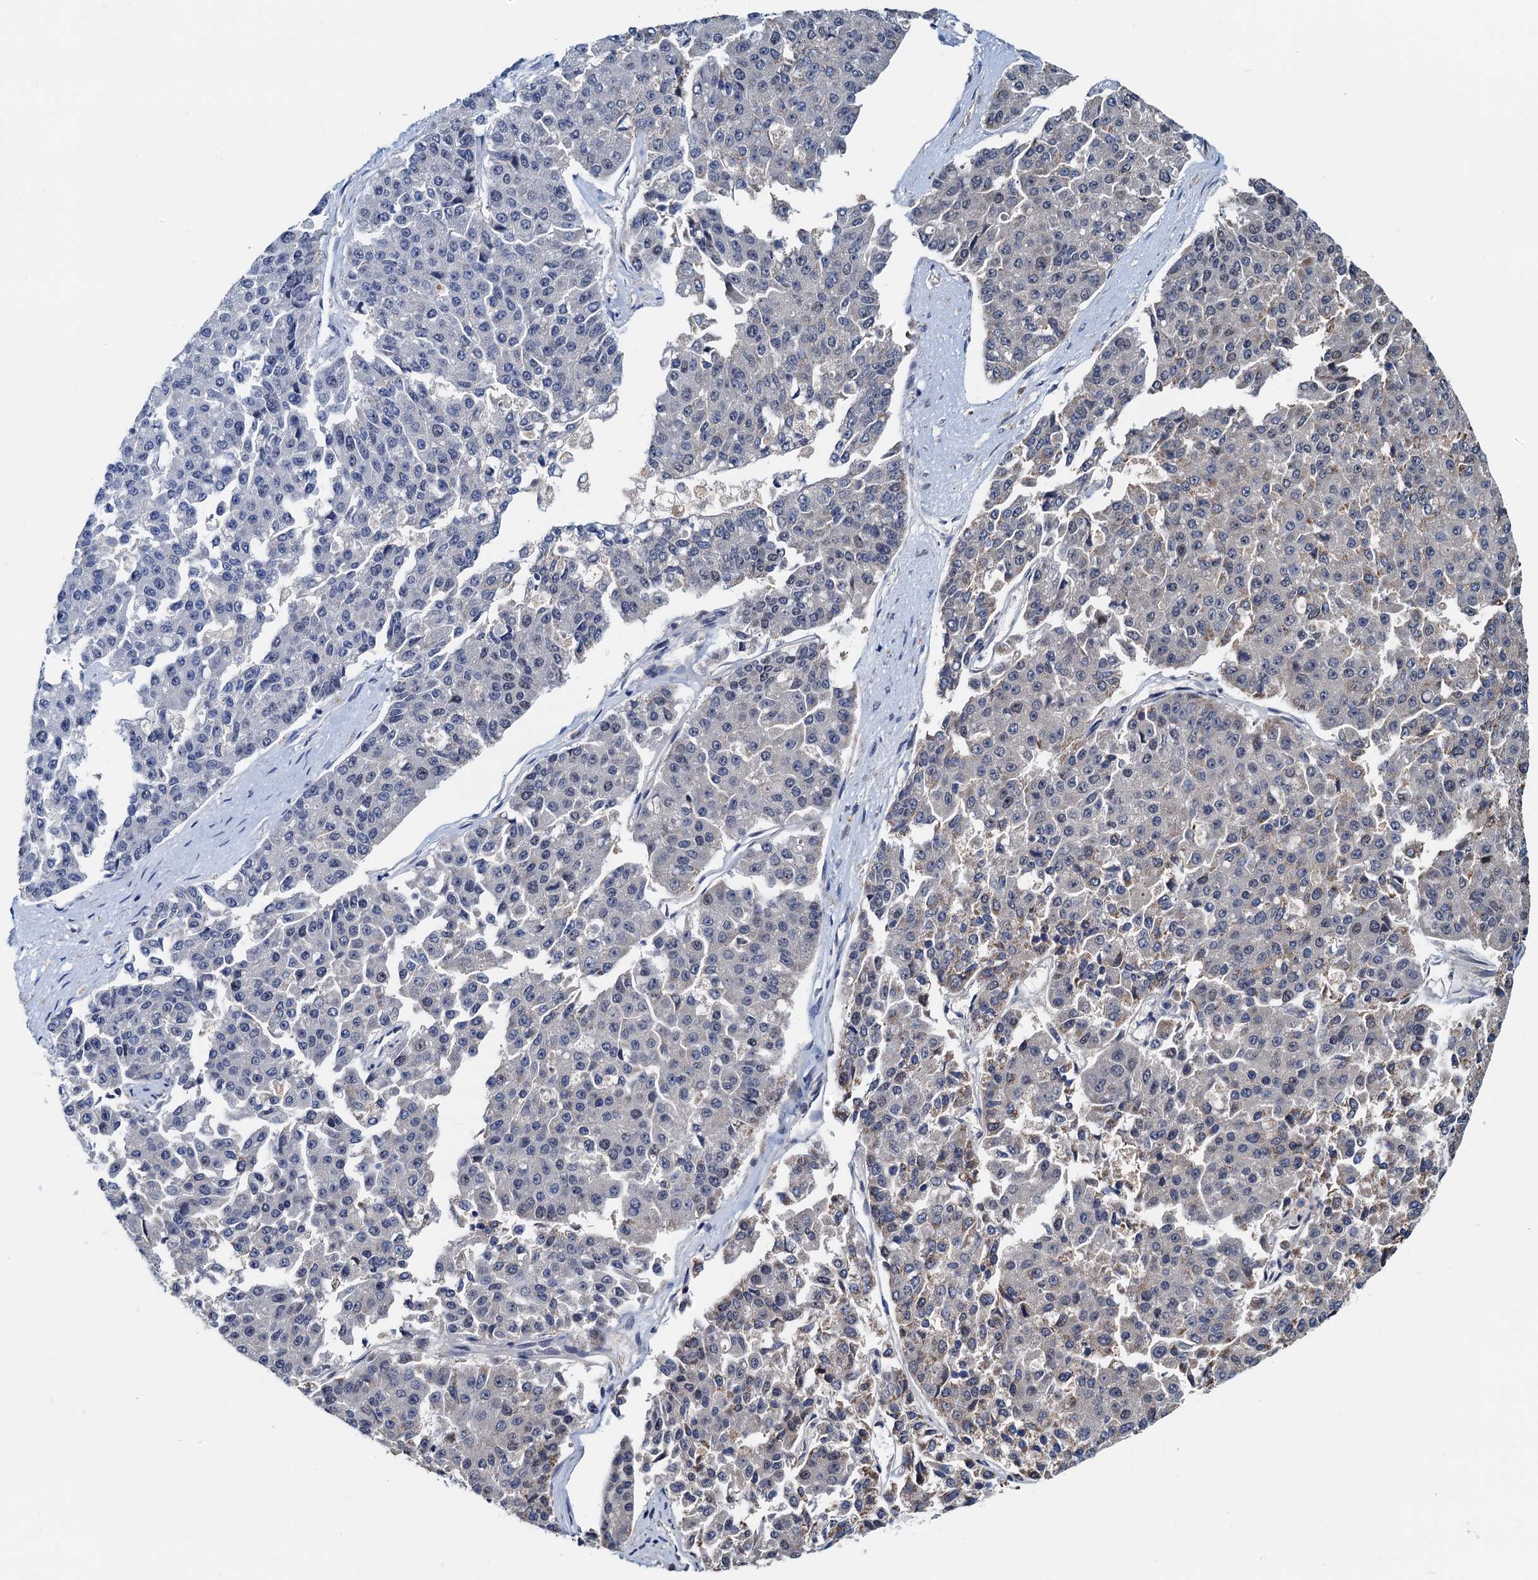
{"staining": {"intensity": "negative", "quantity": "none", "location": "none"}, "tissue": "pancreatic cancer", "cell_type": "Tumor cells", "image_type": "cancer", "snomed": [{"axis": "morphology", "description": "Adenocarcinoma, NOS"}, {"axis": "topography", "description": "Pancreas"}], "caption": "A histopathology image of pancreatic cancer (adenocarcinoma) stained for a protein displays no brown staining in tumor cells.", "gene": "MCMBP", "patient": {"sex": "male", "age": 50}}